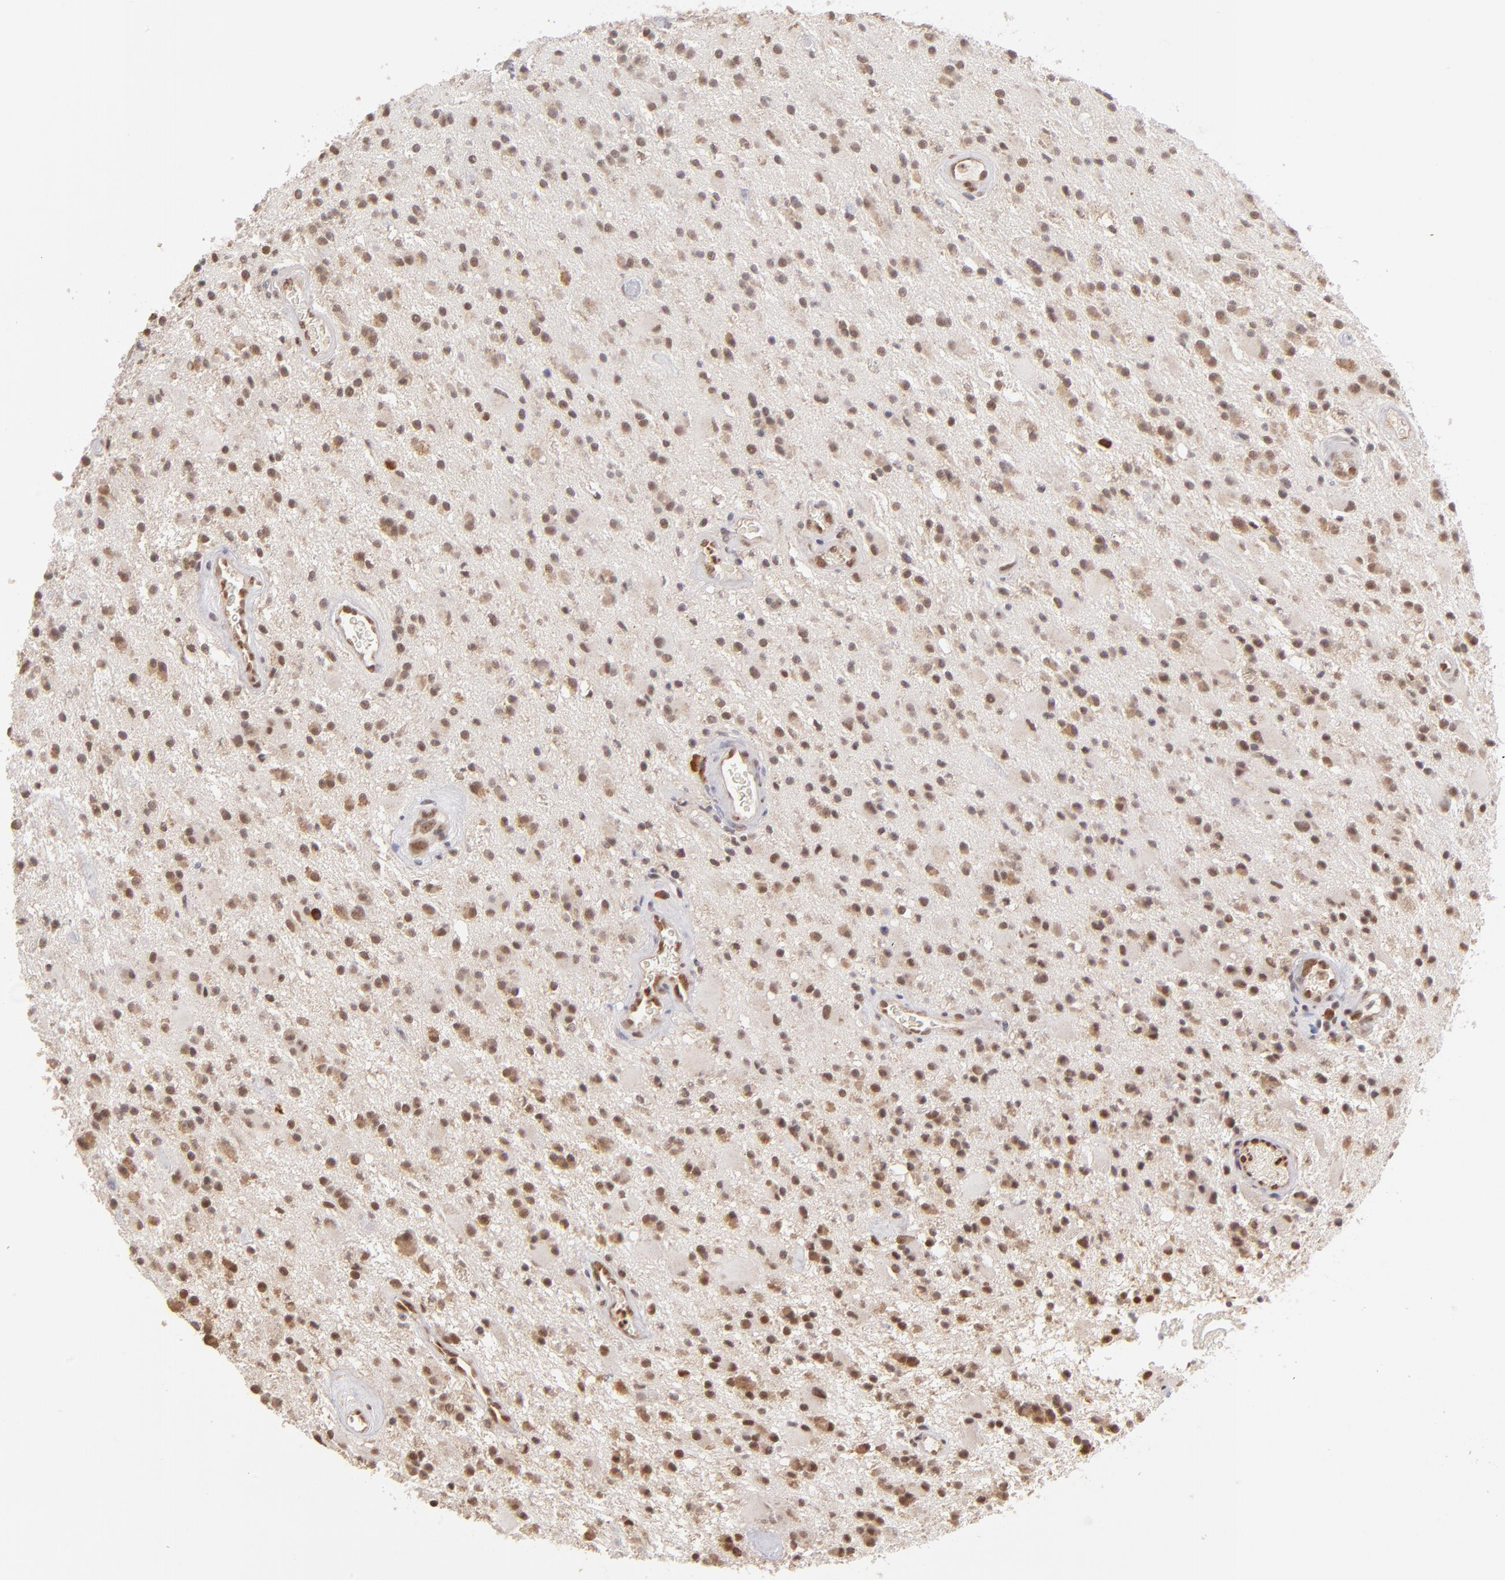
{"staining": {"intensity": "weak", "quantity": ">75%", "location": "nuclear"}, "tissue": "glioma", "cell_type": "Tumor cells", "image_type": "cancer", "snomed": [{"axis": "morphology", "description": "Glioma, malignant, Low grade"}, {"axis": "topography", "description": "Brain"}], "caption": "High-magnification brightfield microscopy of malignant low-grade glioma stained with DAB (3,3'-diaminobenzidine) (brown) and counterstained with hematoxylin (blue). tumor cells exhibit weak nuclear expression is seen in about>75% of cells.", "gene": "NFE2", "patient": {"sex": "male", "age": 58}}